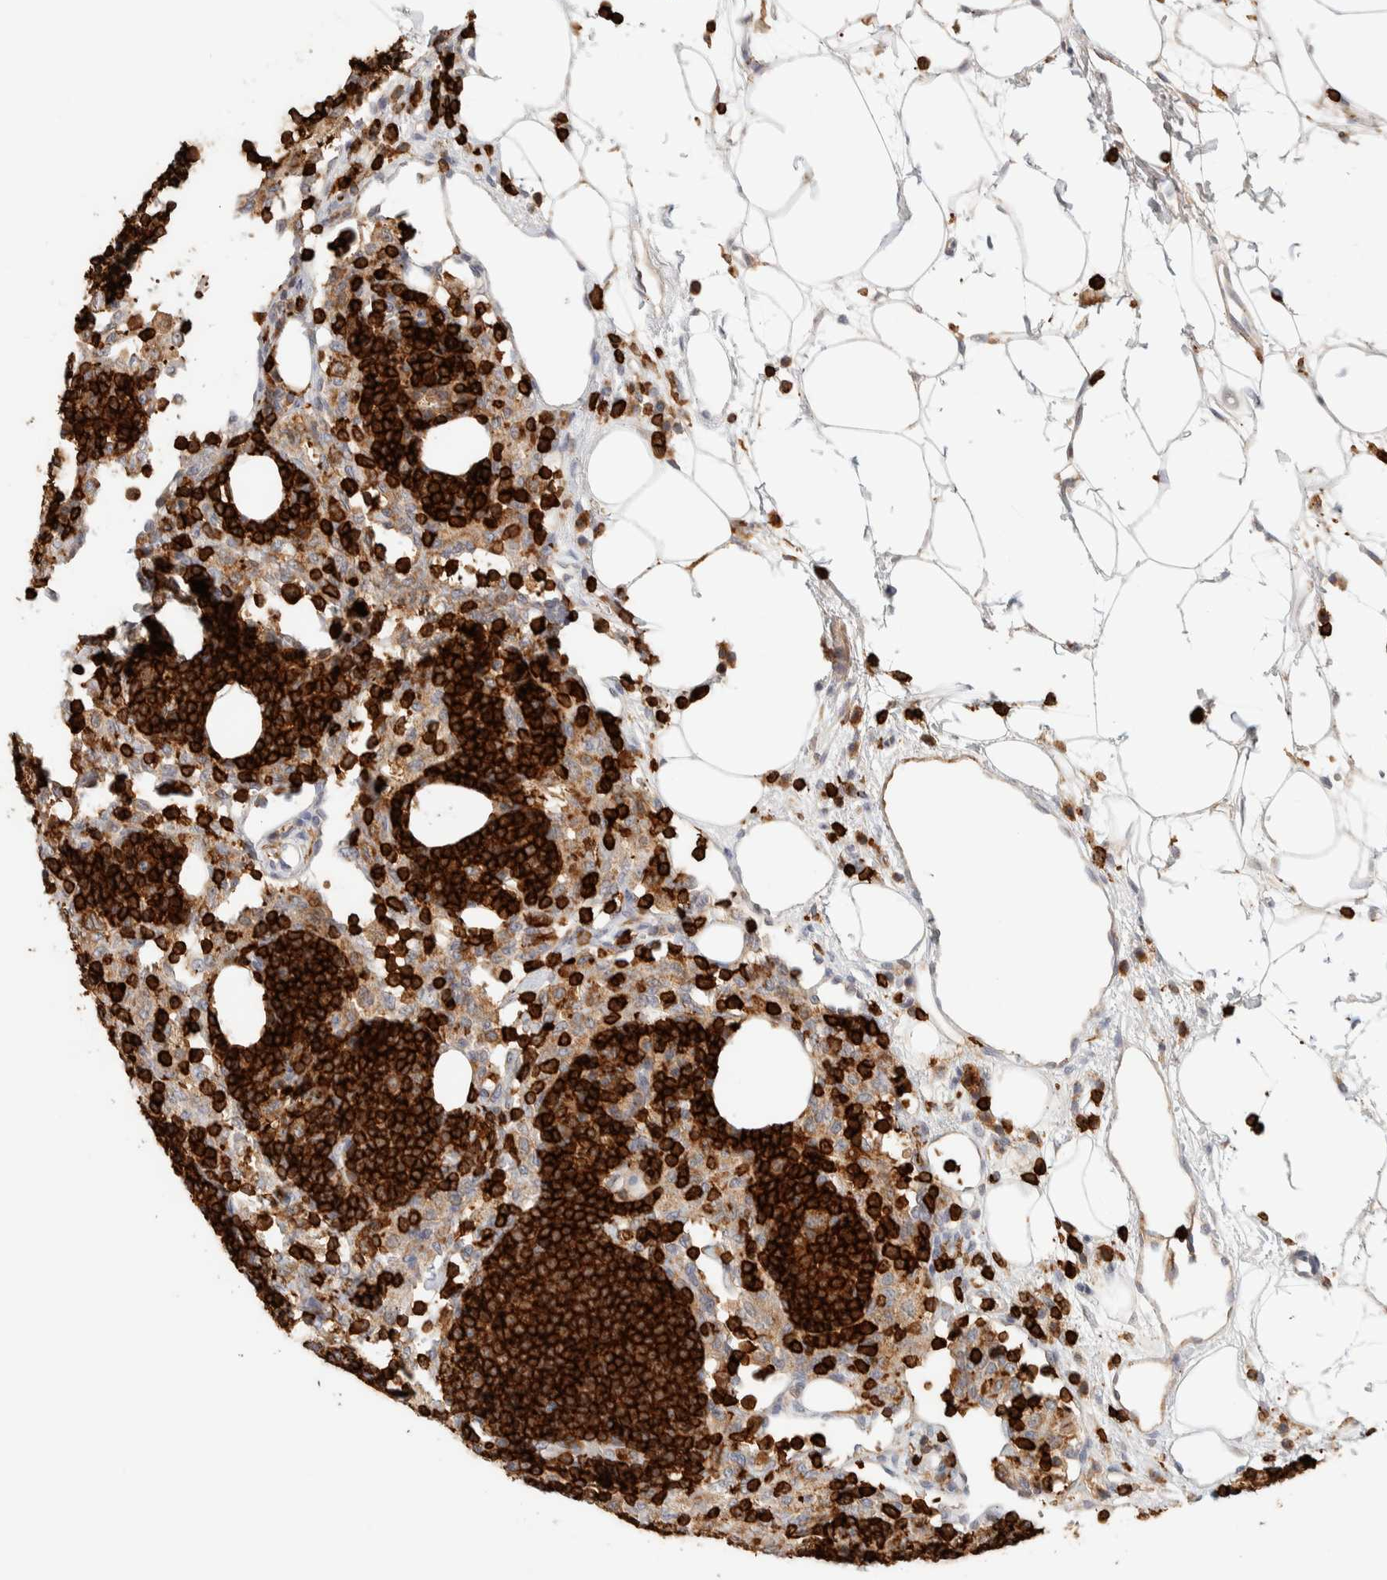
{"staining": {"intensity": "strong", "quantity": ">75%", "location": "cytoplasmic/membranous"}, "tissue": "lymph node", "cell_type": "Germinal center cells", "image_type": "normal", "snomed": [{"axis": "morphology", "description": "Normal tissue, NOS"}, {"axis": "morphology", "description": "Carcinoid, malignant, NOS"}, {"axis": "topography", "description": "Lymph node"}], "caption": "An image of lymph node stained for a protein demonstrates strong cytoplasmic/membranous brown staining in germinal center cells.", "gene": "RUNDC1", "patient": {"sex": "male", "age": 47}}